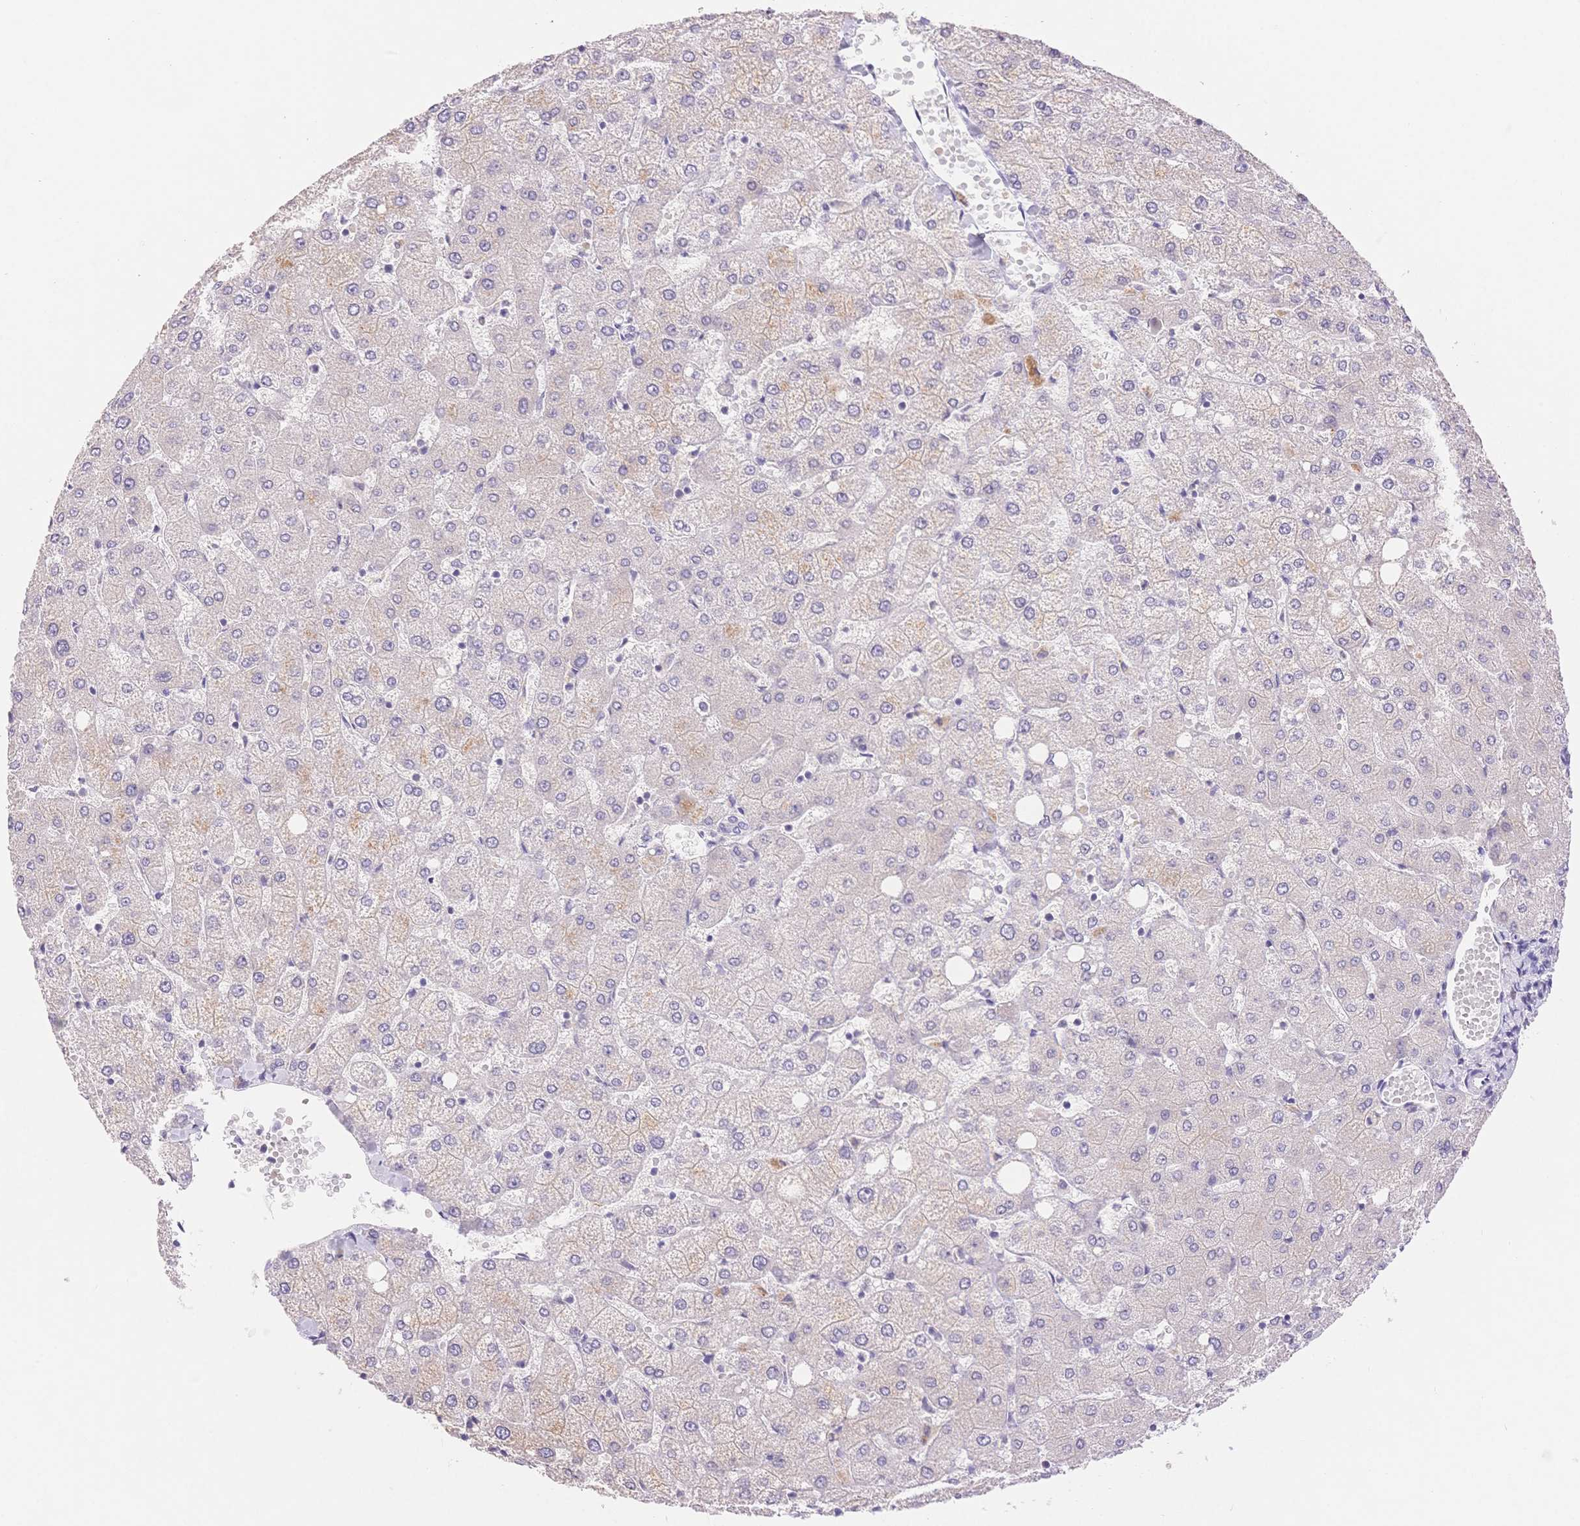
{"staining": {"intensity": "negative", "quantity": "none", "location": "none"}, "tissue": "liver", "cell_type": "Cholangiocytes", "image_type": "normal", "snomed": [{"axis": "morphology", "description": "Normal tissue, NOS"}, {"axis": "topography", "description": "Liver"}], "caption": "Cholangiocytes show no significant protein expression in unremarkable liver. The staining is performed using DAB brown chromogen with nuclei counter-stained in using hematoxylin.", "gene": "MYOM1", "patient": {"sex": "female", "age": 54}}